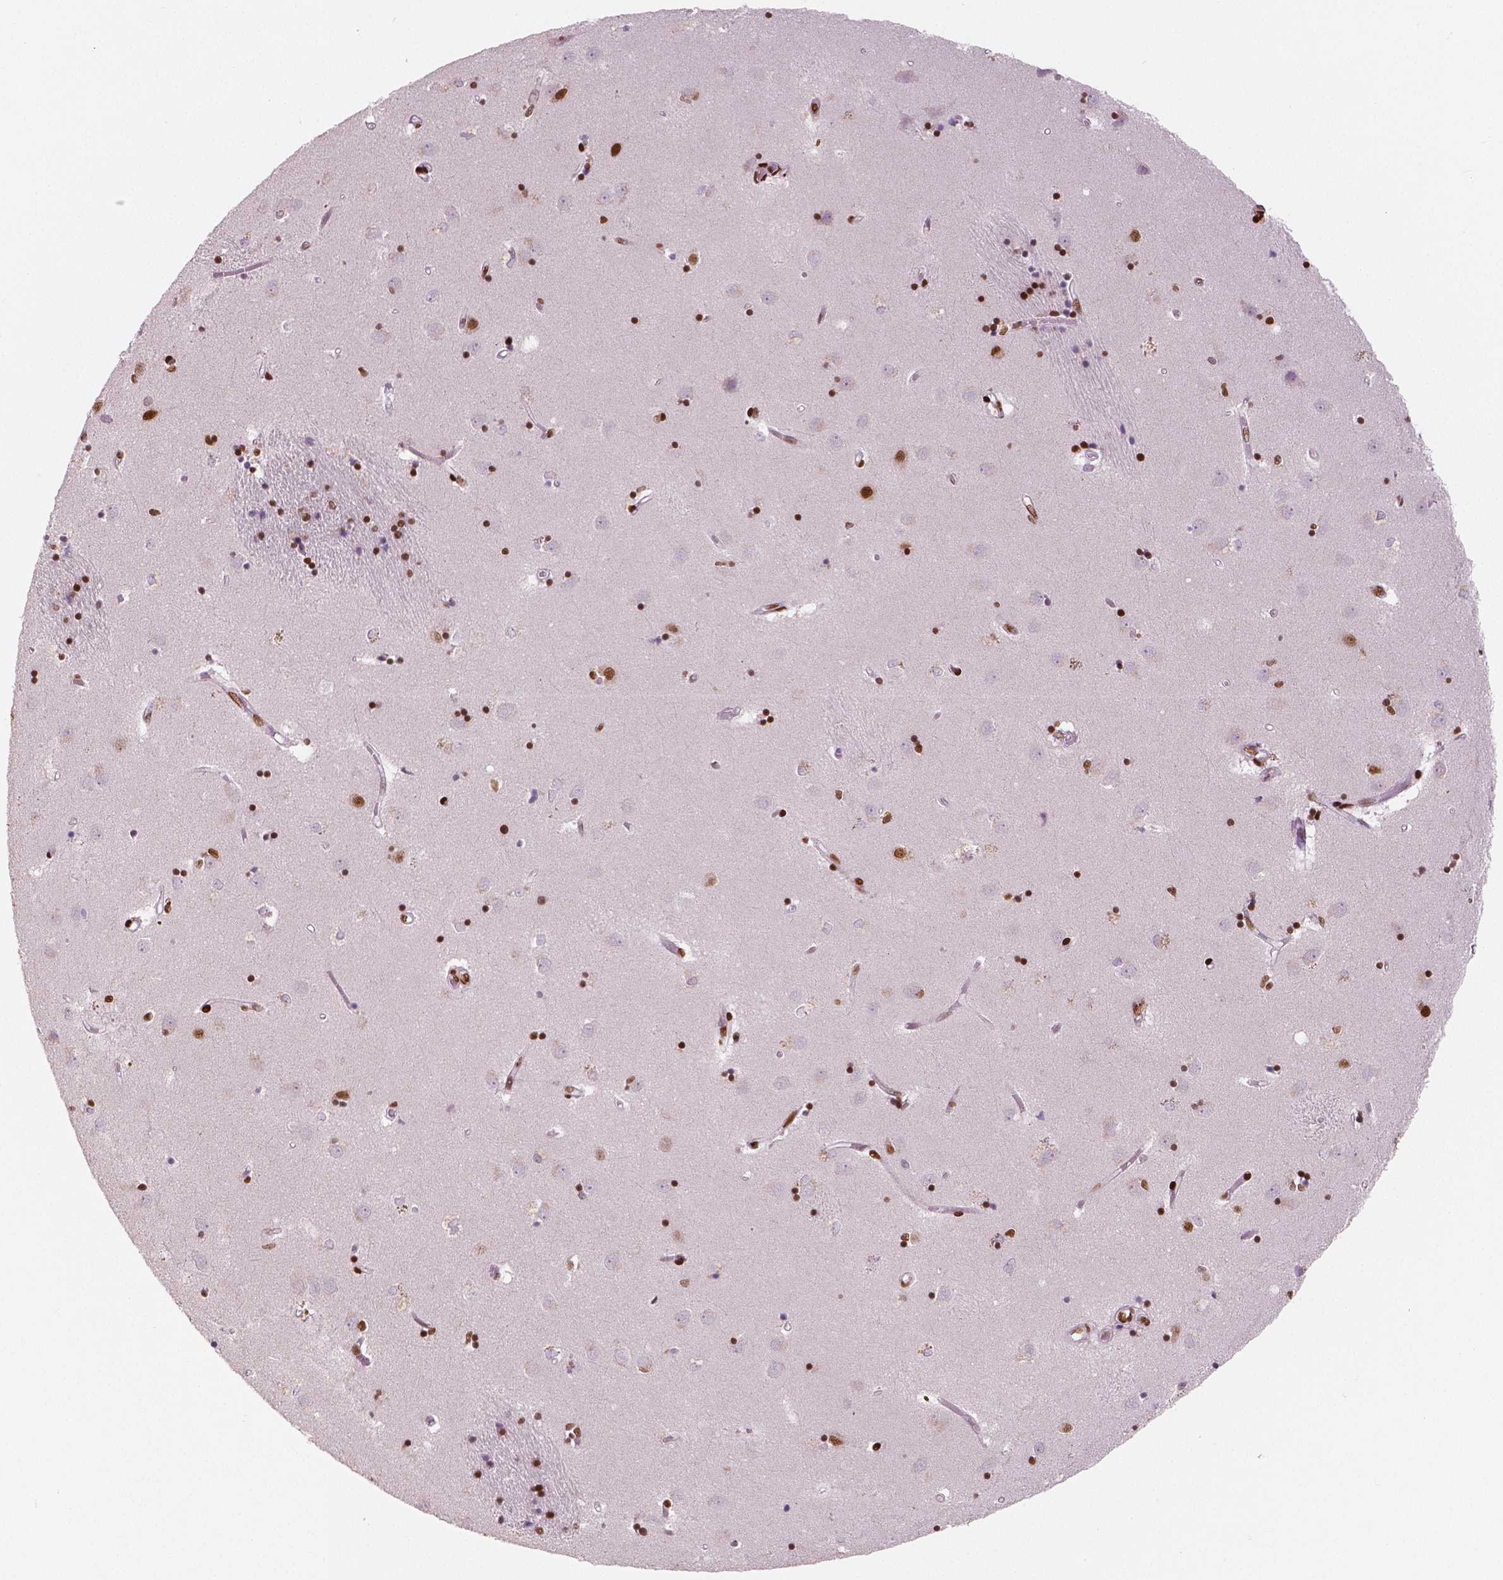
{"staining": {"intensity": "strong", "quantity": "25%-75%", "location": "nuclear"}, "tissue": "caudate", "cell_type": "Glial cells", "image_type": "normal", "snomed": [{"axis": "morphology", "description": "Normal tissue, NOS"}, {"axis": "topography", "description": "Lateral ventricle wall"}], "caption": "Immunohistochemistry staining of benign caudate, which exhibits high levels of strong nuclear positivity in about 25%-75% of glial cells indicating strong nuclear protein staining. The staining was performed using DAB (3,3'-diaminobenzidine) (brown) for protein detection and nuclei were counterstained in hematoxylin (blue).", "gene": "BRD4", "patient": {"sex": "male", "age": 54}}